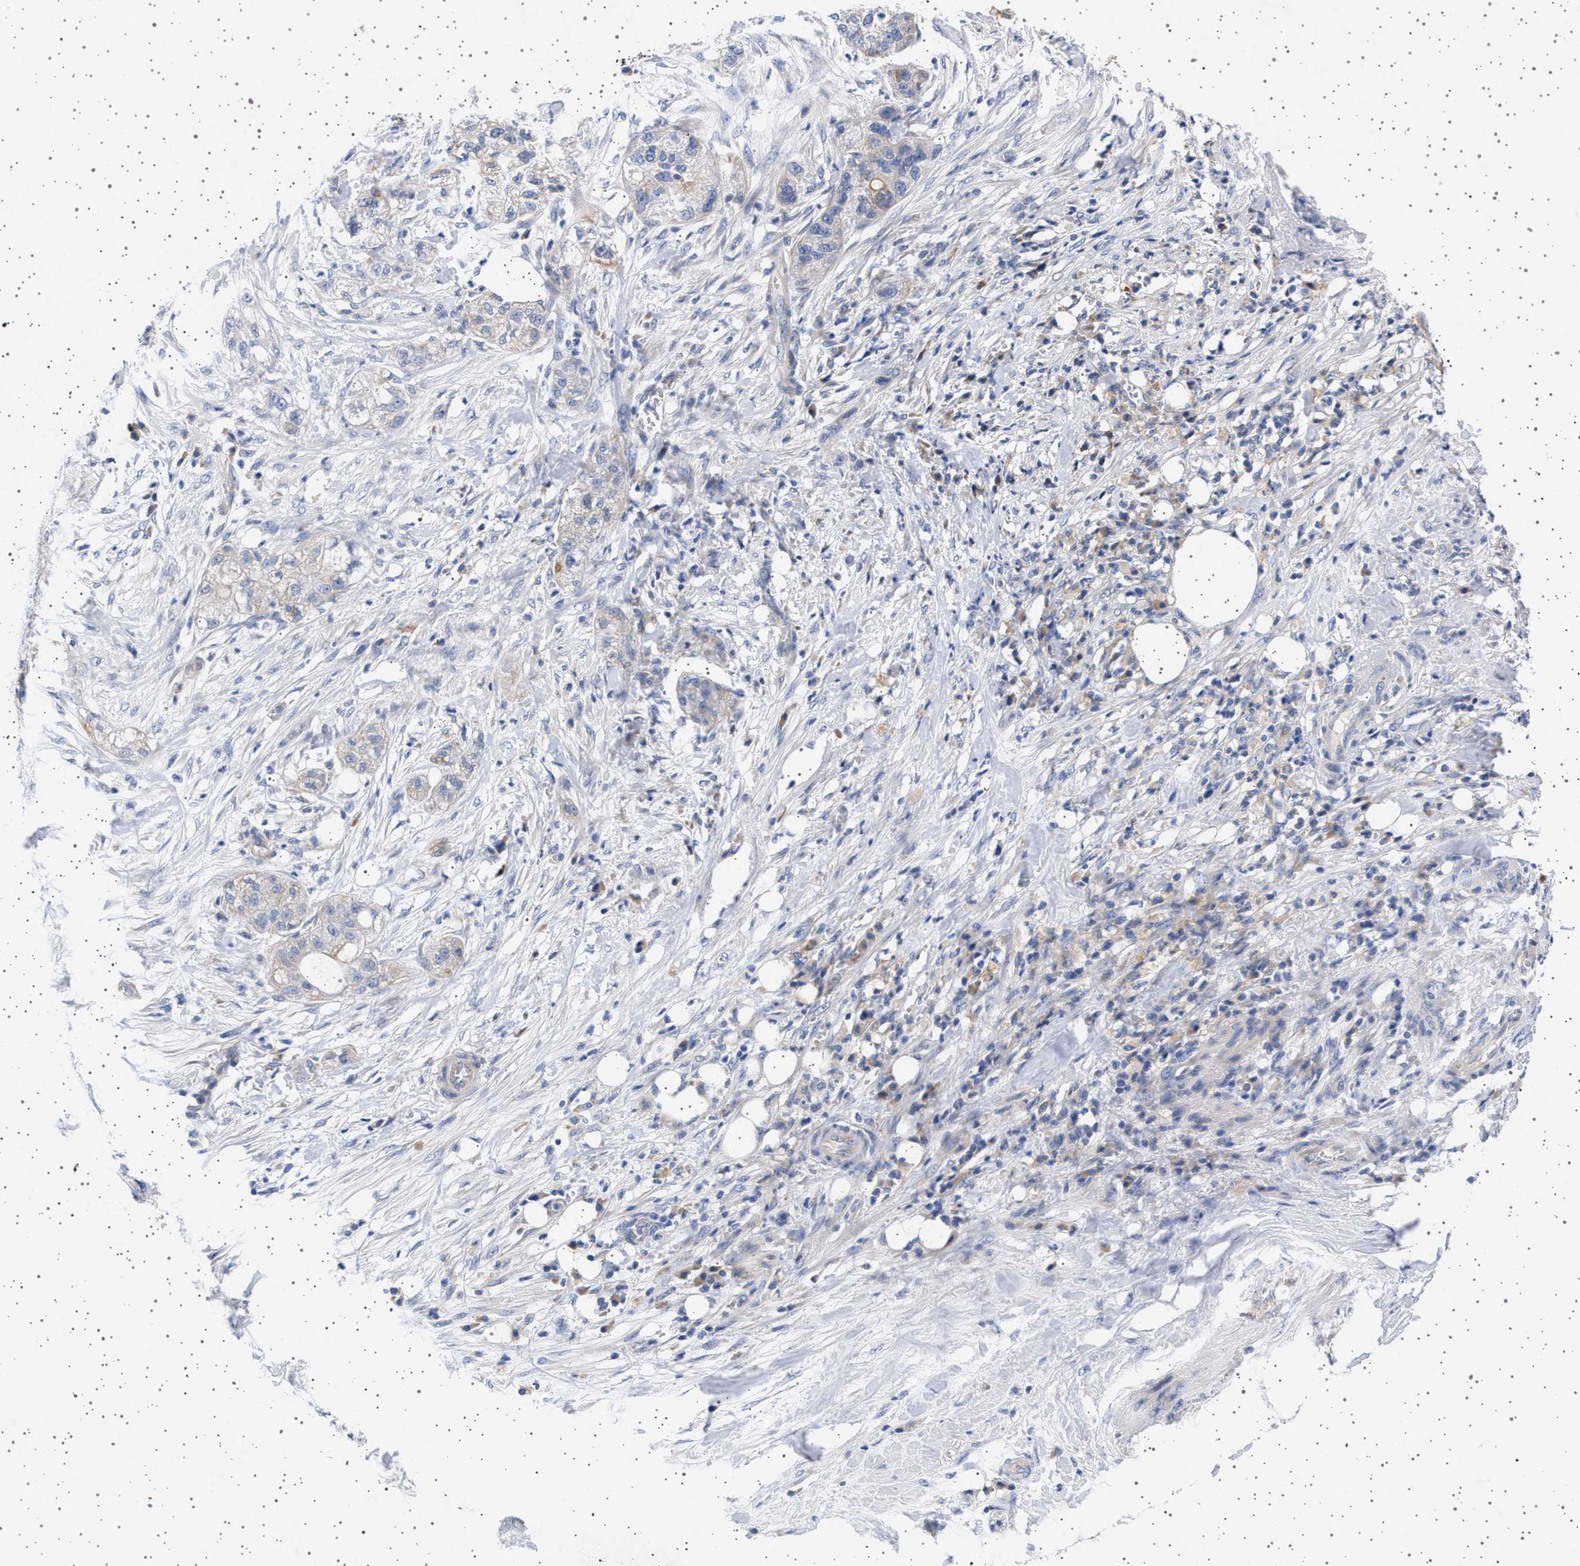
{"staining": {"intensity": "negative", "quantity": "none", "location": "none"}, "tissue": "pancreatic cancer", "cell_type": "Tumor cells", "image_type": "cancer", "snomed": [{"axis": "morphology", "description": "Adenocarcinoma, NOS"}, {"axis": "topography", "description": "Pancreas"}], "caption": "Immunohistochemistry (IHC) micrograph of human adenocarcinoma (pancreatic) stained for a protein (brown), which demonstrates no expression in tumor cells.", "gene": "TRMT10B", "patient": {"sex": "female", "age": 78}}